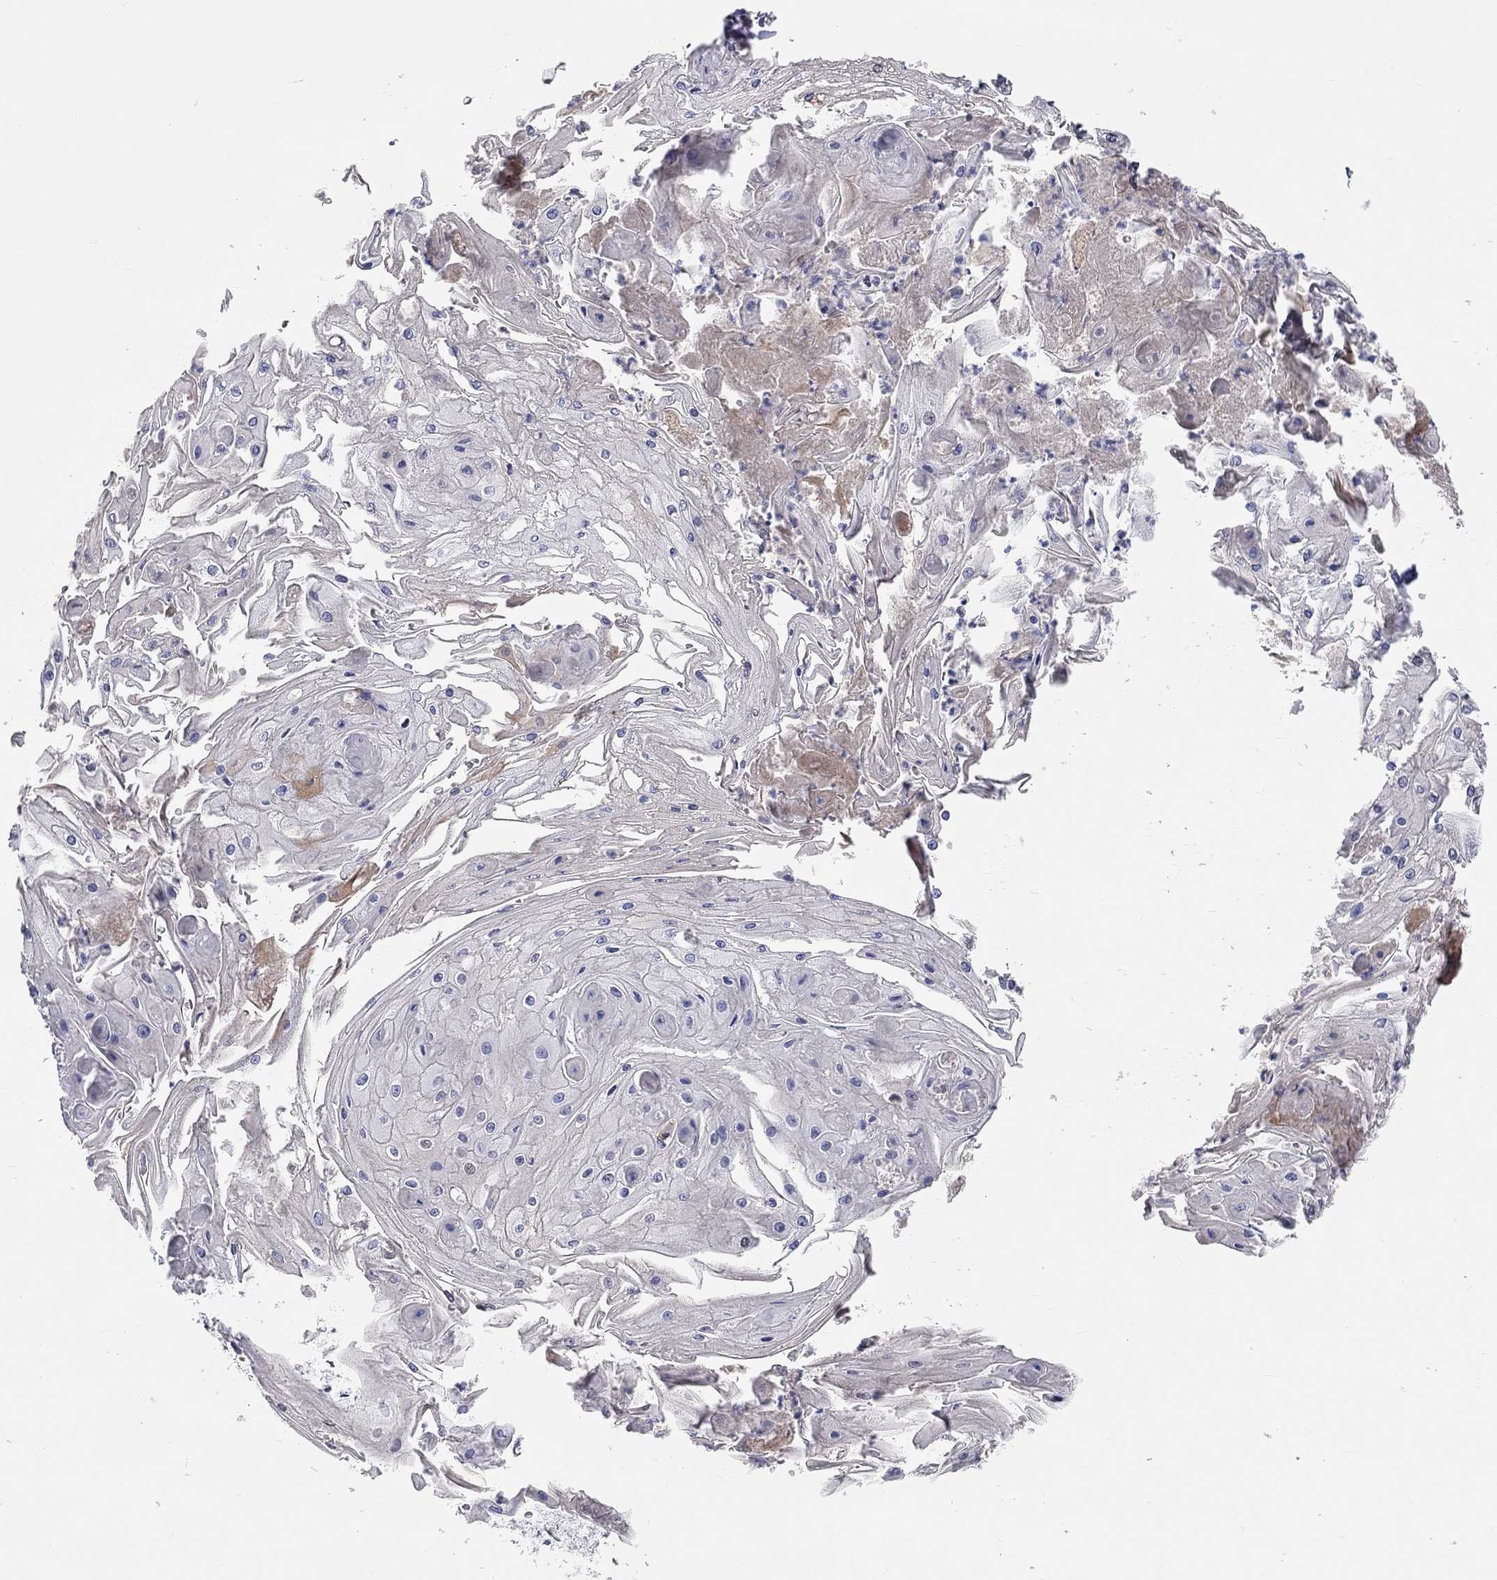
{"staining": {"intensity": "negative", "quantity": "none", "location": "none"}, "tissue": "skin cancer", "cell_type": "Tumor cells", "image_type": "cancer", "snomed": [{"axis": "morphology", "description": "Squamous cell carcinoma, NOS"}, {"axis": "topography", "description": "Skin"}], "caption": "Tumor cells are negative for brown protein staining in skin cancer.", "gene": "ST7L", "patient": {"sex": "male", "age": 70}}